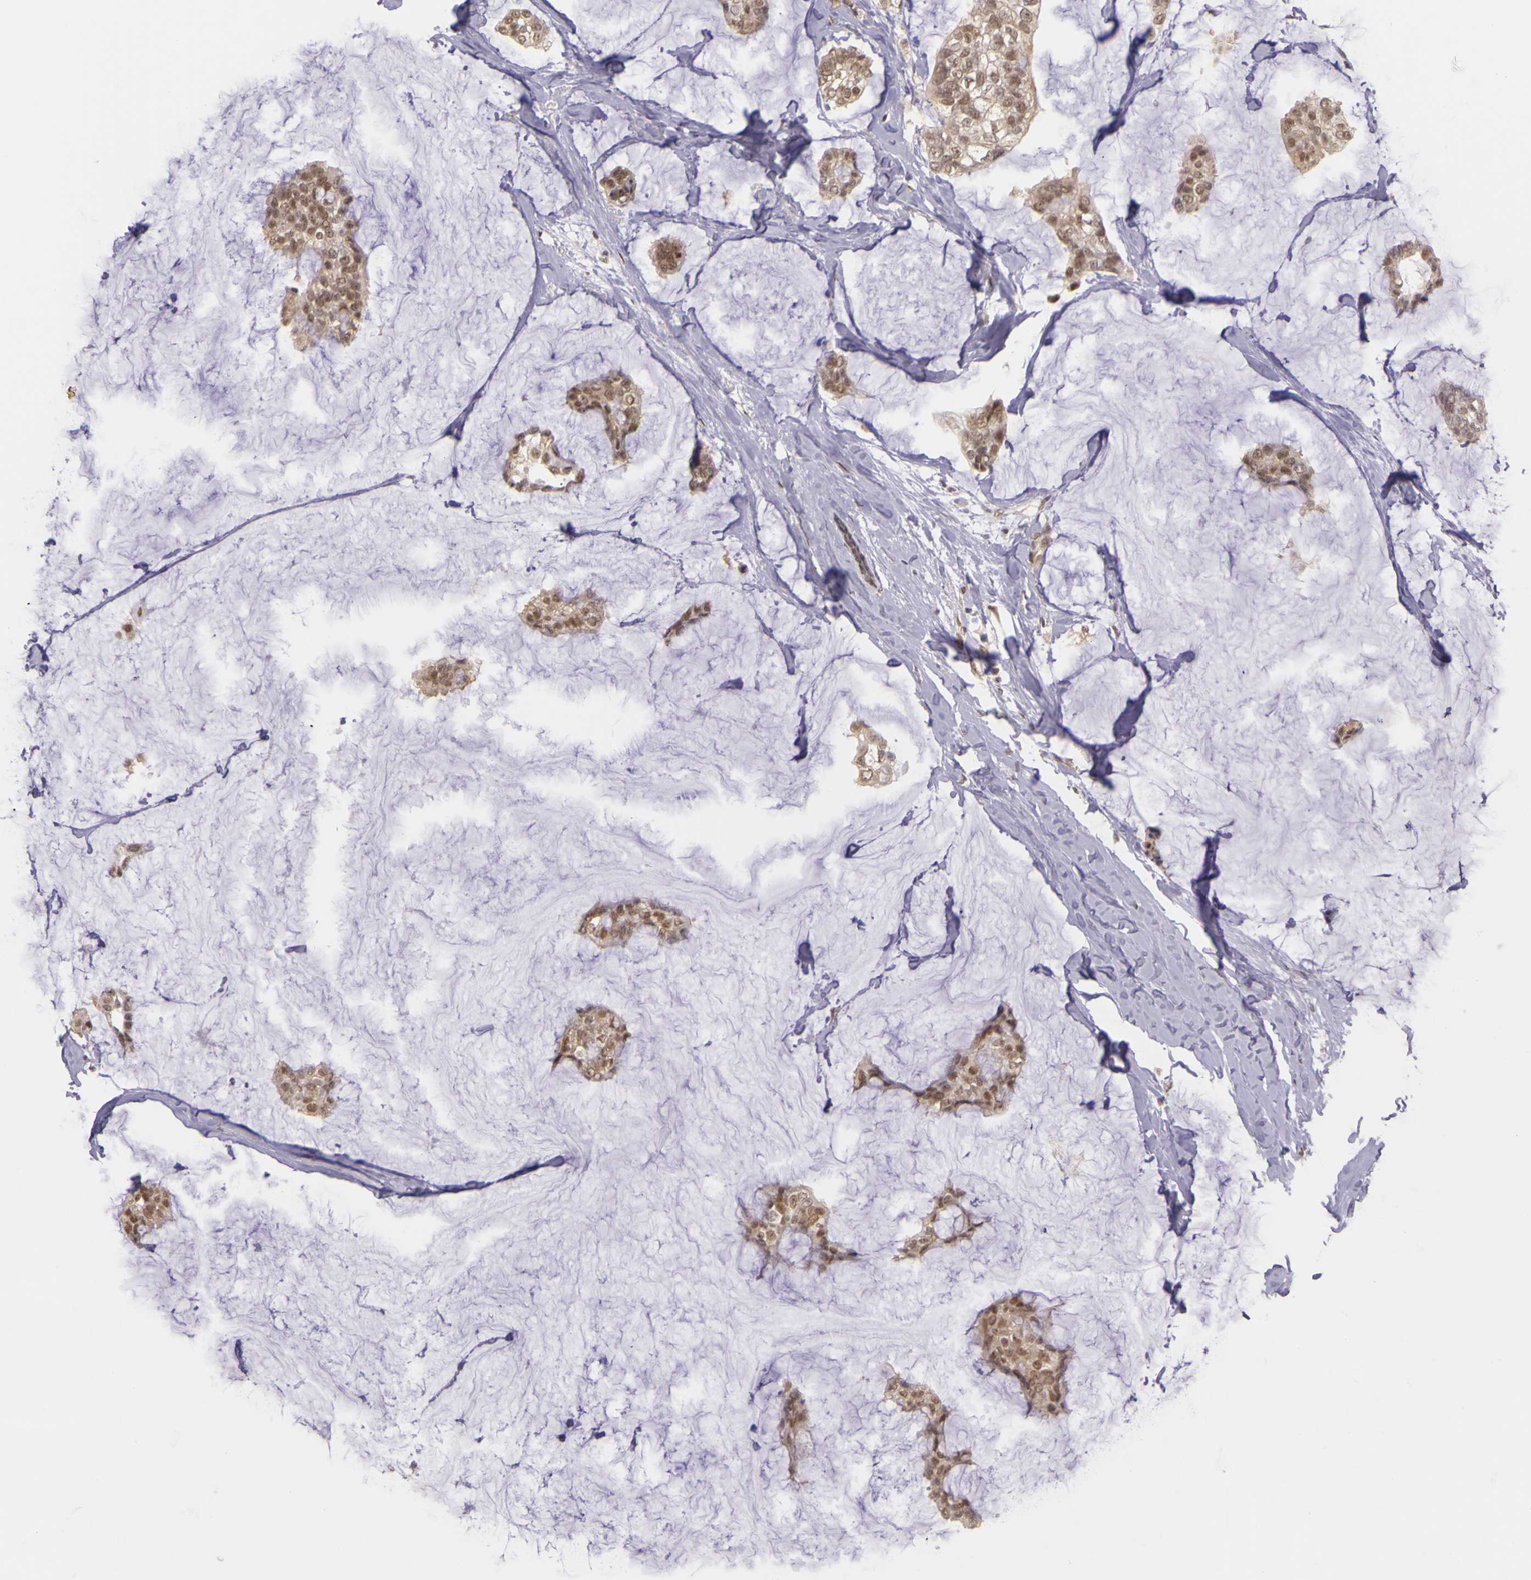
{"staining": {"intensity": "moderate", "quantity": ">75%", "location": "cytoplasmic/membranous,nuclear"}, "tissue": "breast cancer", "cell_type": "Tumor cells", "image_type": "cancer", "snomed": [{"axis": "morphology", "description": "Duct carcinoma"}, {"axis": "topography", "description": "Breast"}], "caption": "A brown stain shows moderate cytoplasmic/membranous and nuclear staining of a protein in human infiltrating ductal carcinoma (breast) tumor cells. The protein of interest is shown in brown color, while the nuclei are stained blue.", "gene": "WDR13", "patient": {"sex": "female", "age": 93}}